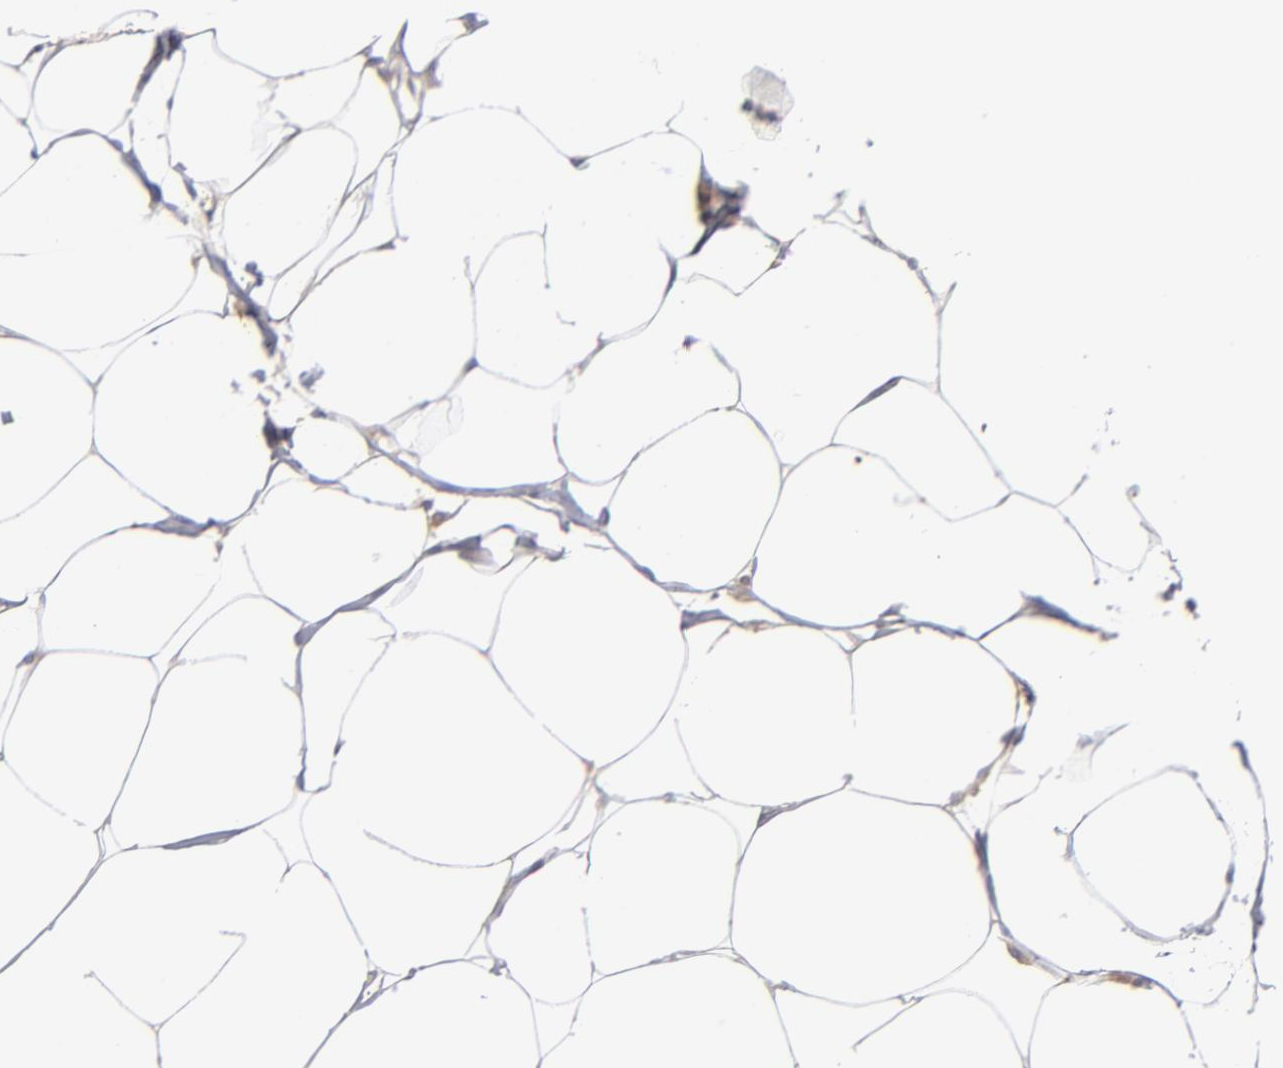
{"staining": {"intensity": "negative", "quantity": "none", "location": "none"}, "tissue": "adipose tissue", "cell_type": "Adipocytes", "image_type": "normal", "snomed": [{"axis": "morphology", "description": "Normal tissue, NOS"}, {"axis": "morphology", "description": "Adenocarcinoma, NOS"}, {"axis": "topography", "description": "Colon"}, {"axis": "topography", "description": "Peripheral nerve tissue"}], "caption": "The IHC photomicrograph has no significant expression in adipocytes of adipose tissue. (Stains: DAB (3,3'-diaminobenzidine) immunohistochemistry with hematoxylin counter stain, Microscopy: brightfield microscopy at high magnification).", "gene": "GPM6B", "patient": {"sex": "male", "age": 14}}